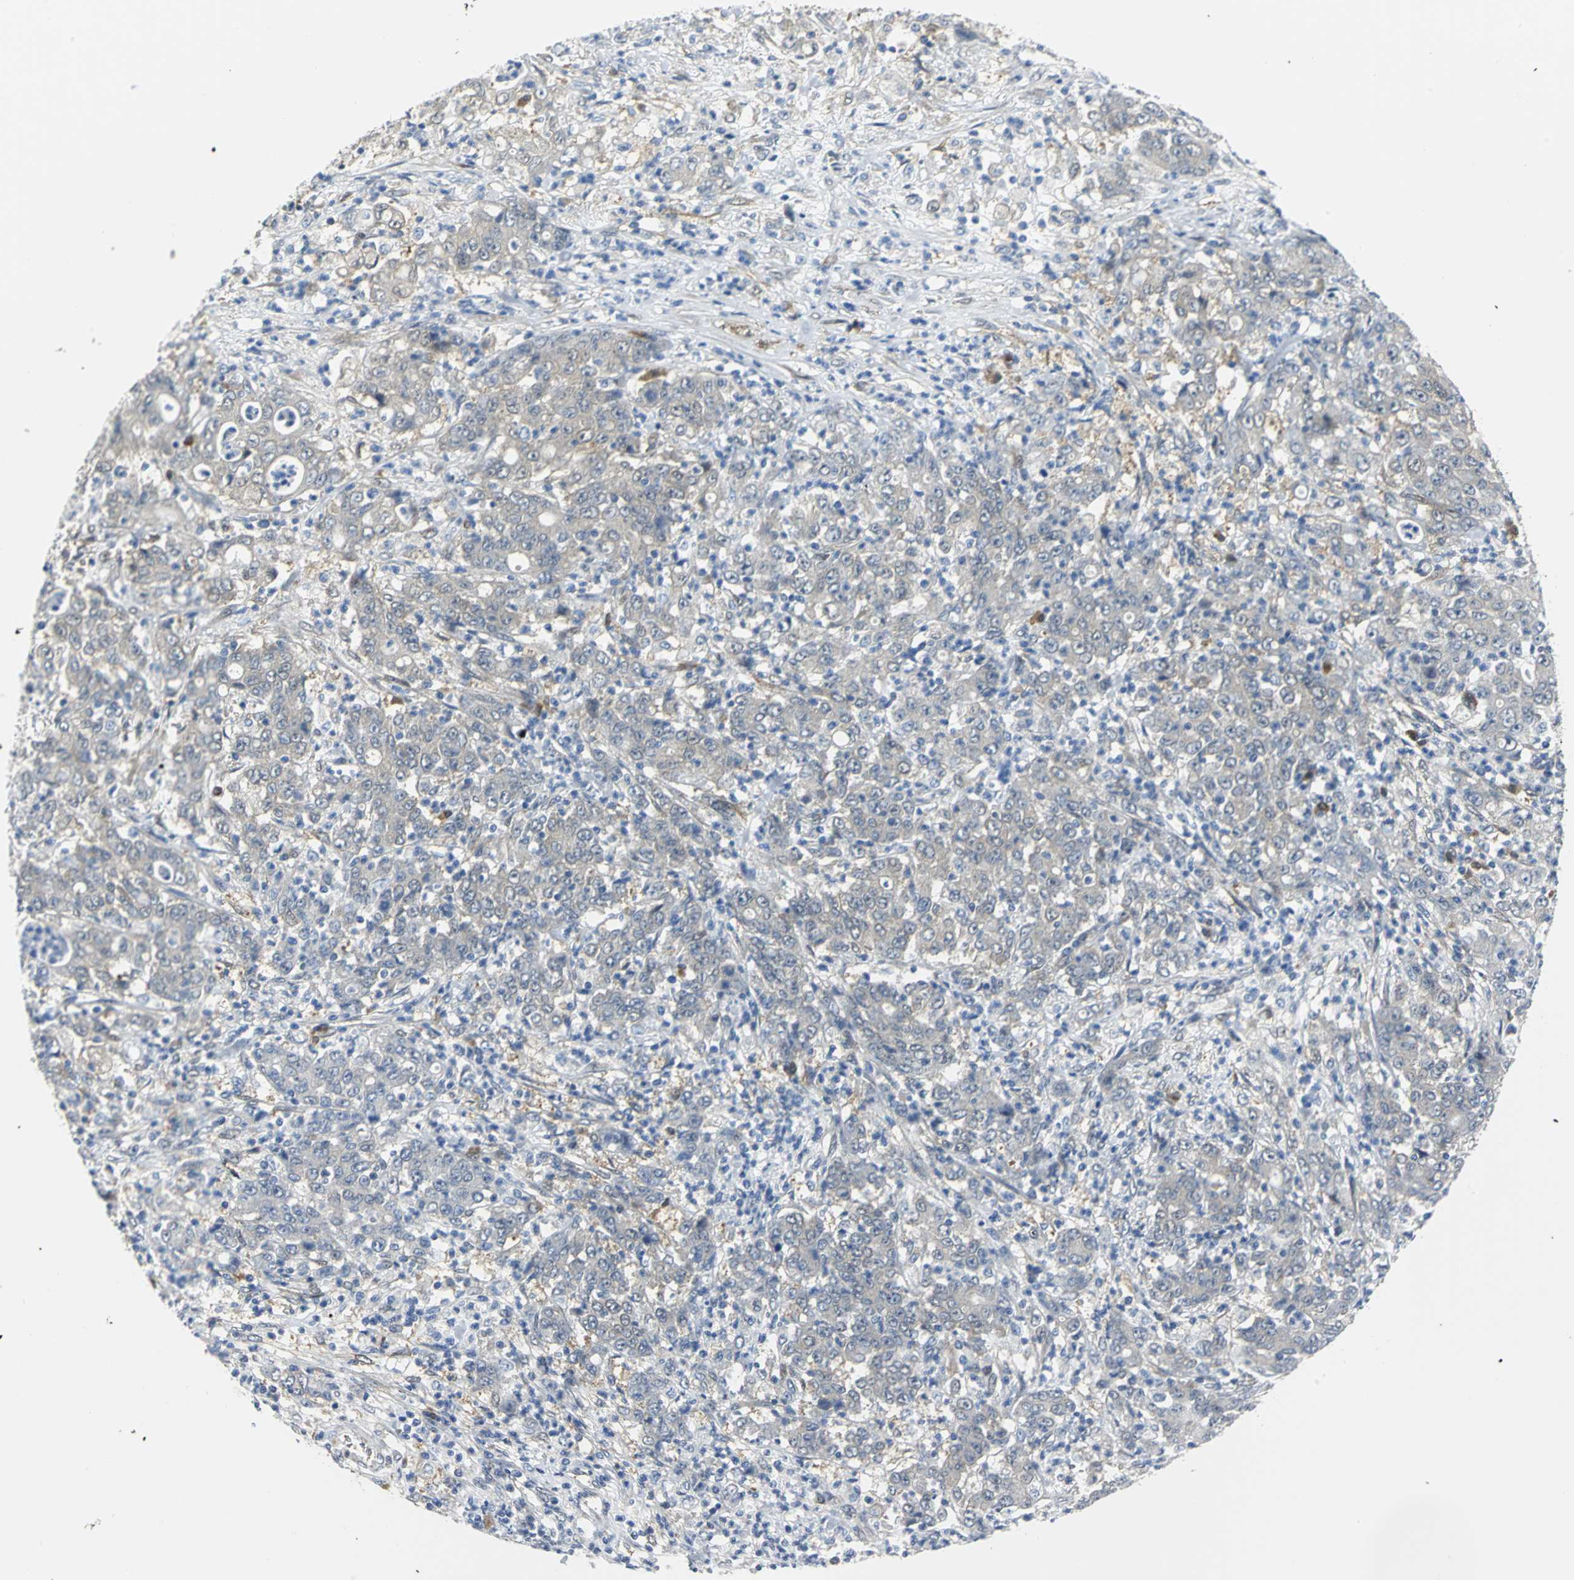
{"staining": {"intensity": "weak", "quantity": "<25%", "location": "cytoplasmic/membranous"}, "tissue": "stomach cancer", "cell_type": "Tumor cells", "image_type": "cancer", "snomed": [{"axis": "morphology", "description": "Adenocarcinoma, NOS"}, {"axis": "topography", "description": "Stomach, lower"}], "caption": "Tumor cells show no significant protein staining in adenocarcinoma (stomach).", "gene": "PGM3", "patient": {"sex": "female", "age": 71}}